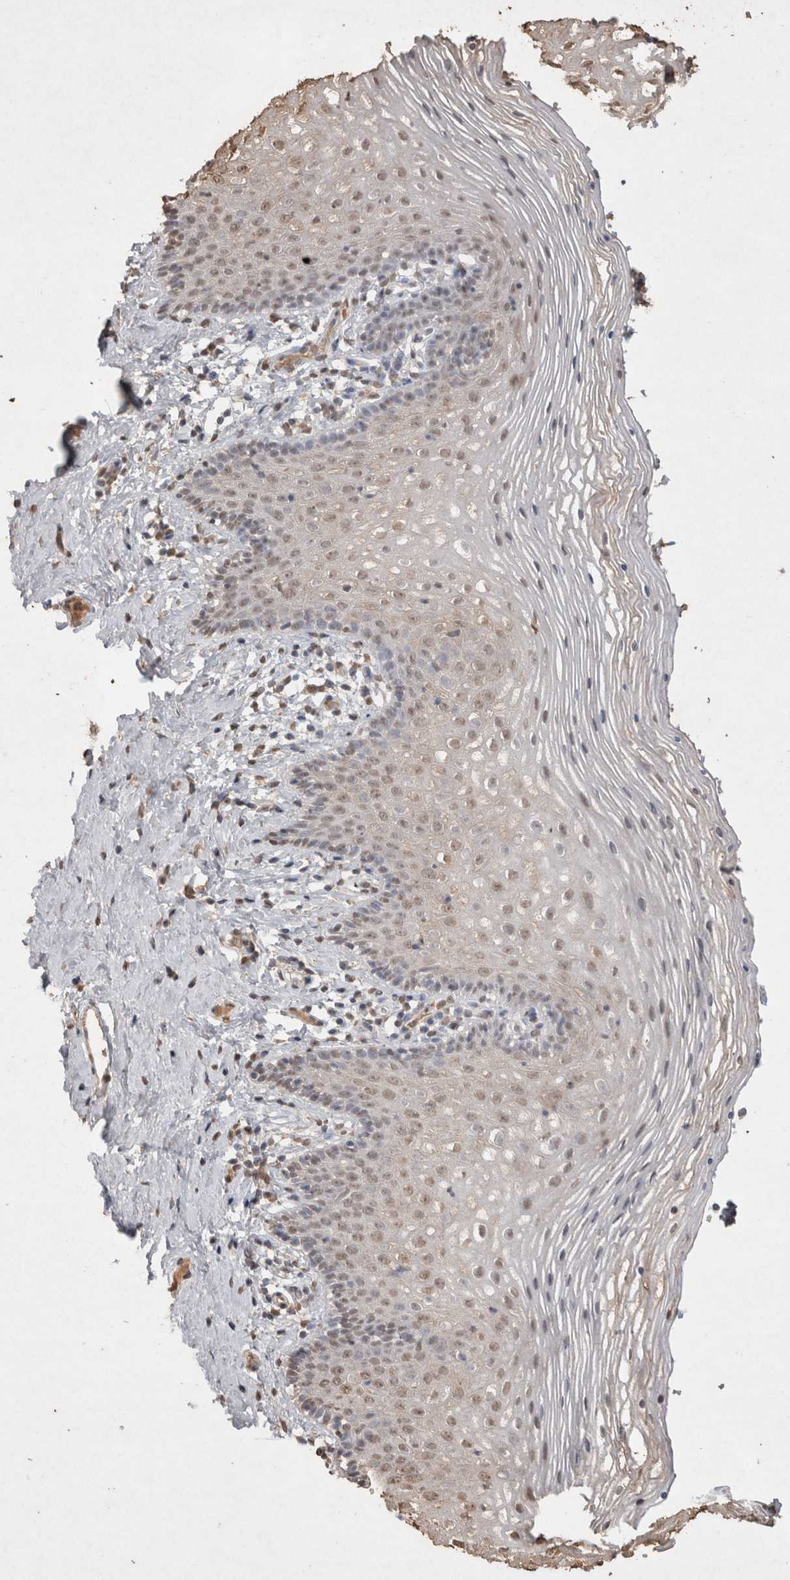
{"staining": {"intensity": "weak", "quantity": "25%-75%", "location": "nuclear"}, "tissue": "vagina", "cell_type": "Squamous epithelial cells", "image_type": "normal", "snomed": [{"axis": "morphology", "description": "Normal tissue, NOS"}, {"axis": "topography", "description": "Vagina"}], "caption": "Benign vagina was stained to show a protein in brown. There is low levels of weak nuclear positivity in about 25%-75% of squamous epithelial cells. (IHC, brightfield microscopy, high magnification).", "gene": "MLX", "patient": {"sex": "female", "age": 32}}